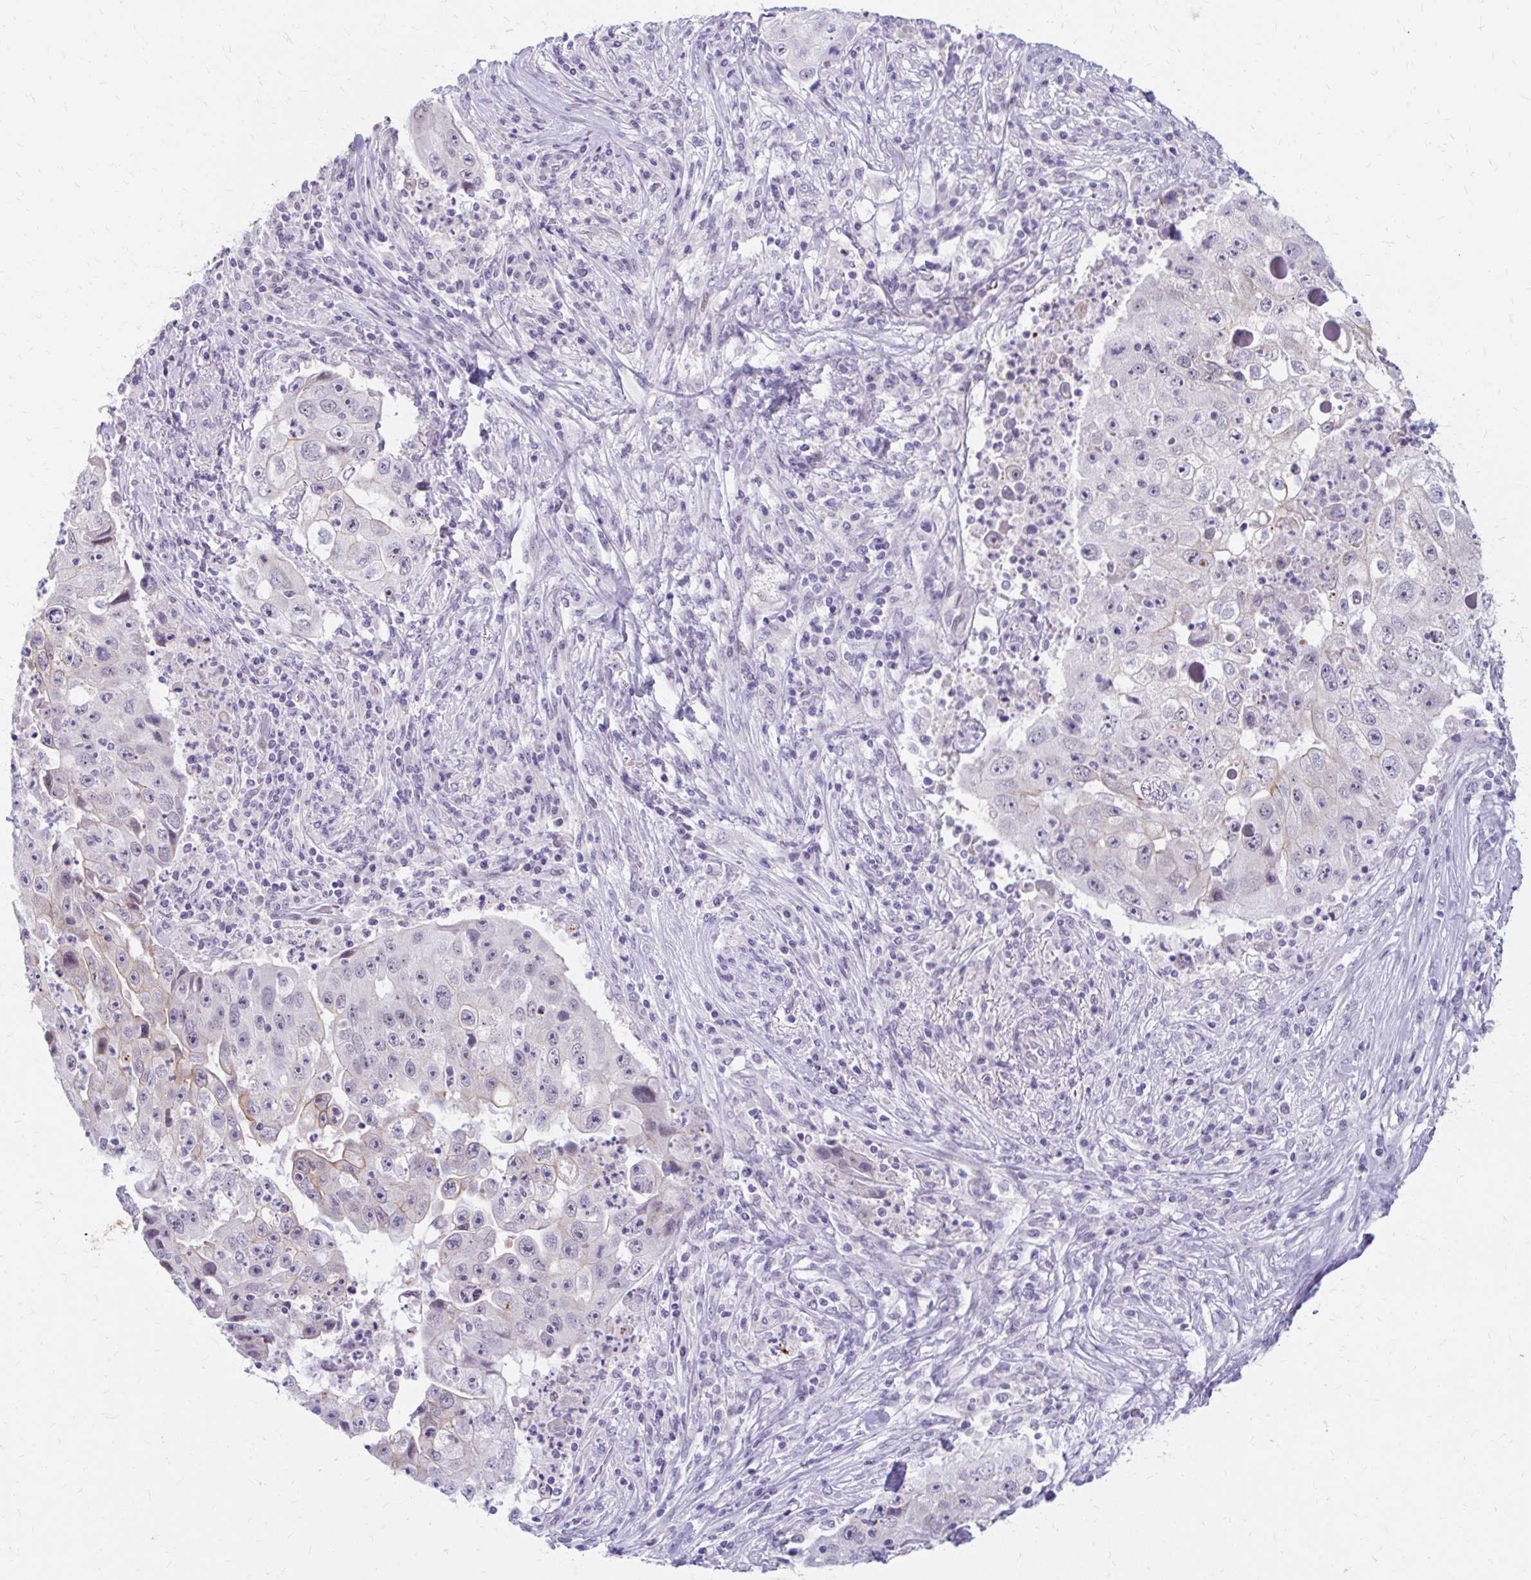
{"staining": {"intensity": "weak", "quantity": "<25%", "location": "cytoplasmic/membranous"}, "tissue": "lung cancer", "cell_type": "Tumor cells", "image_type": "cancer", "snomed": [{"axis": "morphology", "description": "Squamous cell carcinoma, NOS"}, {"axis": "topography", "description": "Lung"}], "caption": "There is no significant positivity in tumor cells of lung cancer (squamous cell carcinoma).", "gene": "RGS16", "patient": {"sex": "male", "age": 64}}